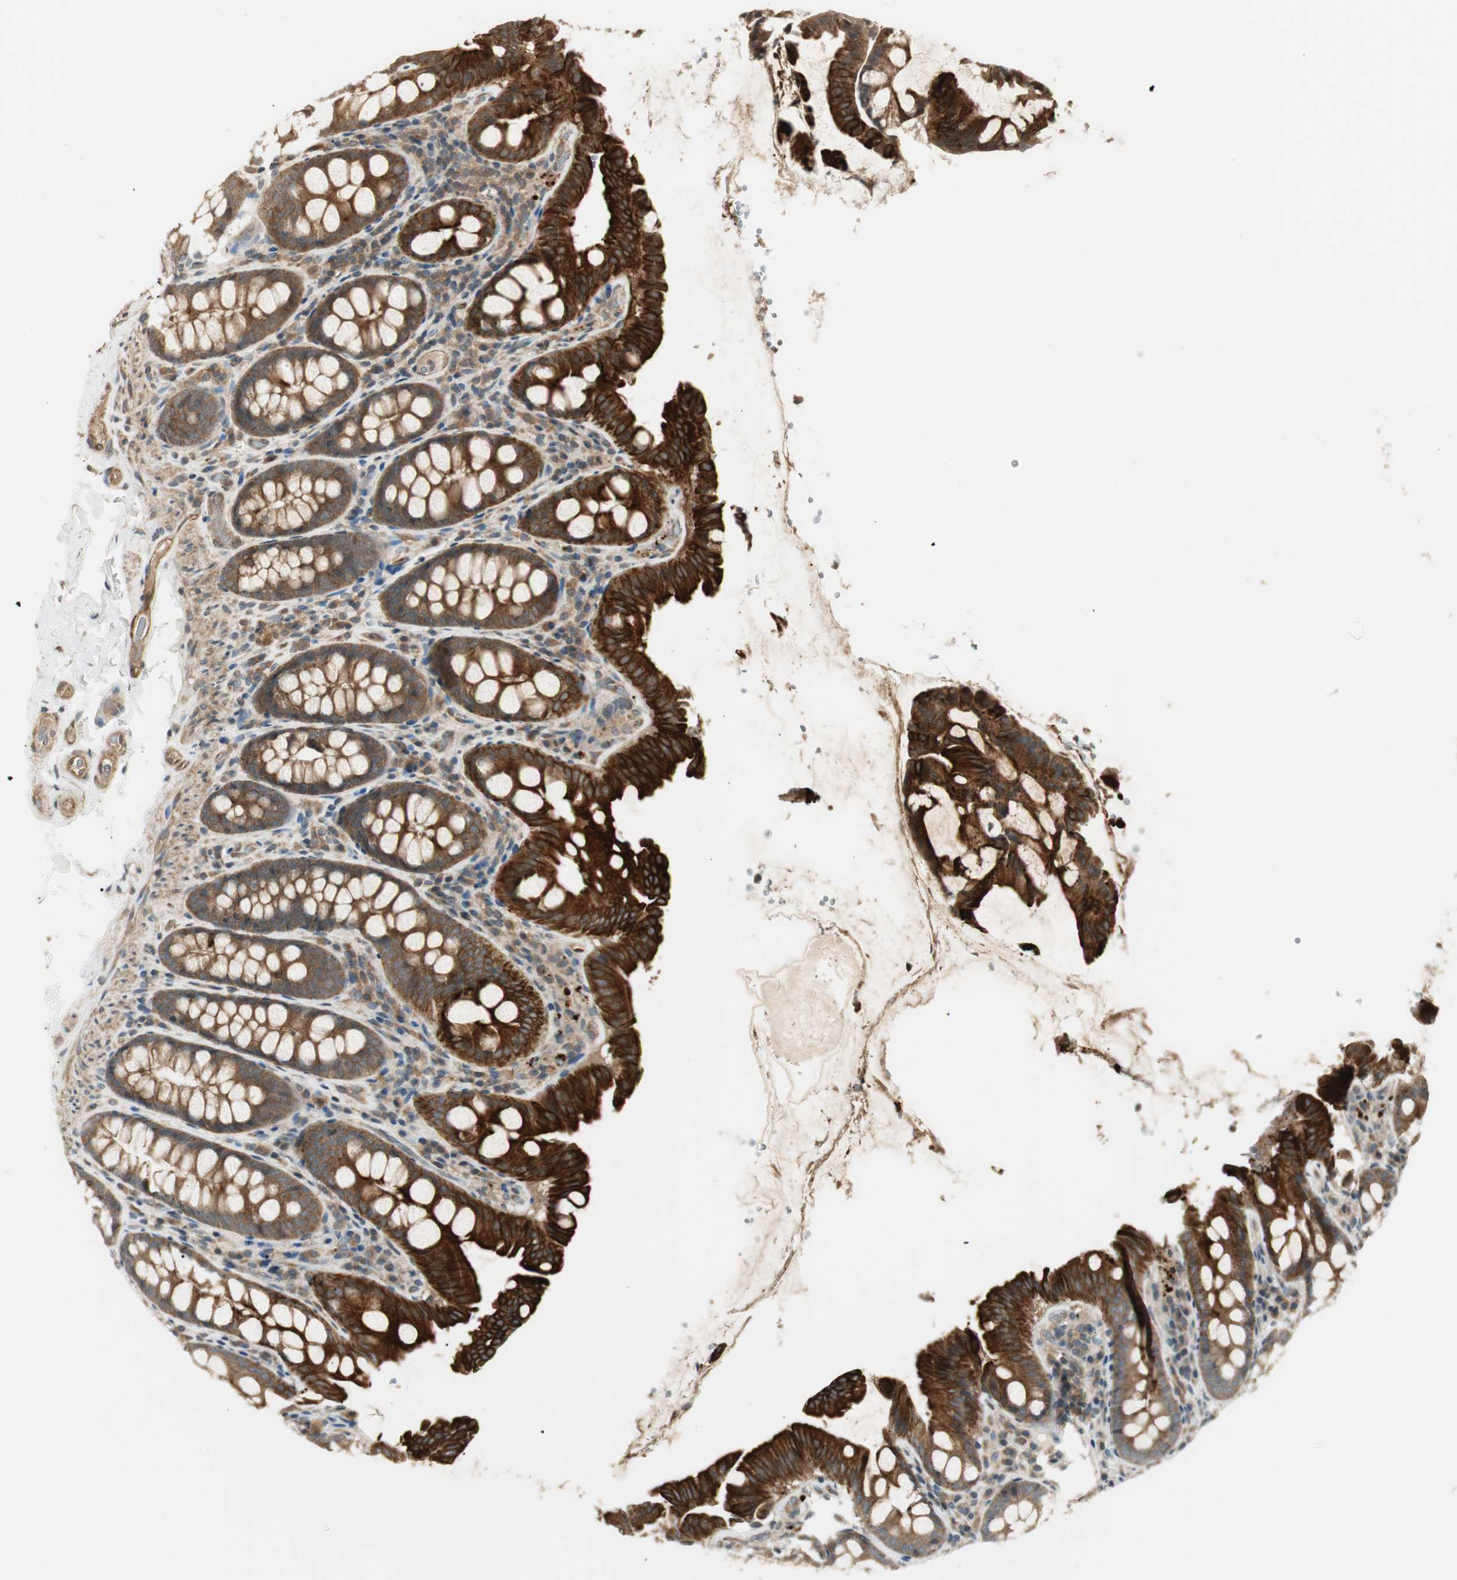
{"staining": {"intensity": "moderate", "quantity": ">75%", "location": "cytoplasmic/membranous"}, "tissue": "colon", "cell_type": "Endothelial cells", "image_type": "normal", "snomed": [{"axis": "morphology", "description": "Normal tissue, NOS"}, {"axis": "topography", "description": "Colon"}], "caption": "IHC of unremarkable human colon reveals medium levels of moderate cytoplasmic/membranous positivity in about >75% of endothelial cells. (Brightfield microscopy of DAB IHC at high magnification).", "gene": "PFDN5", "patient": {"sex": "female", "age": 61}}